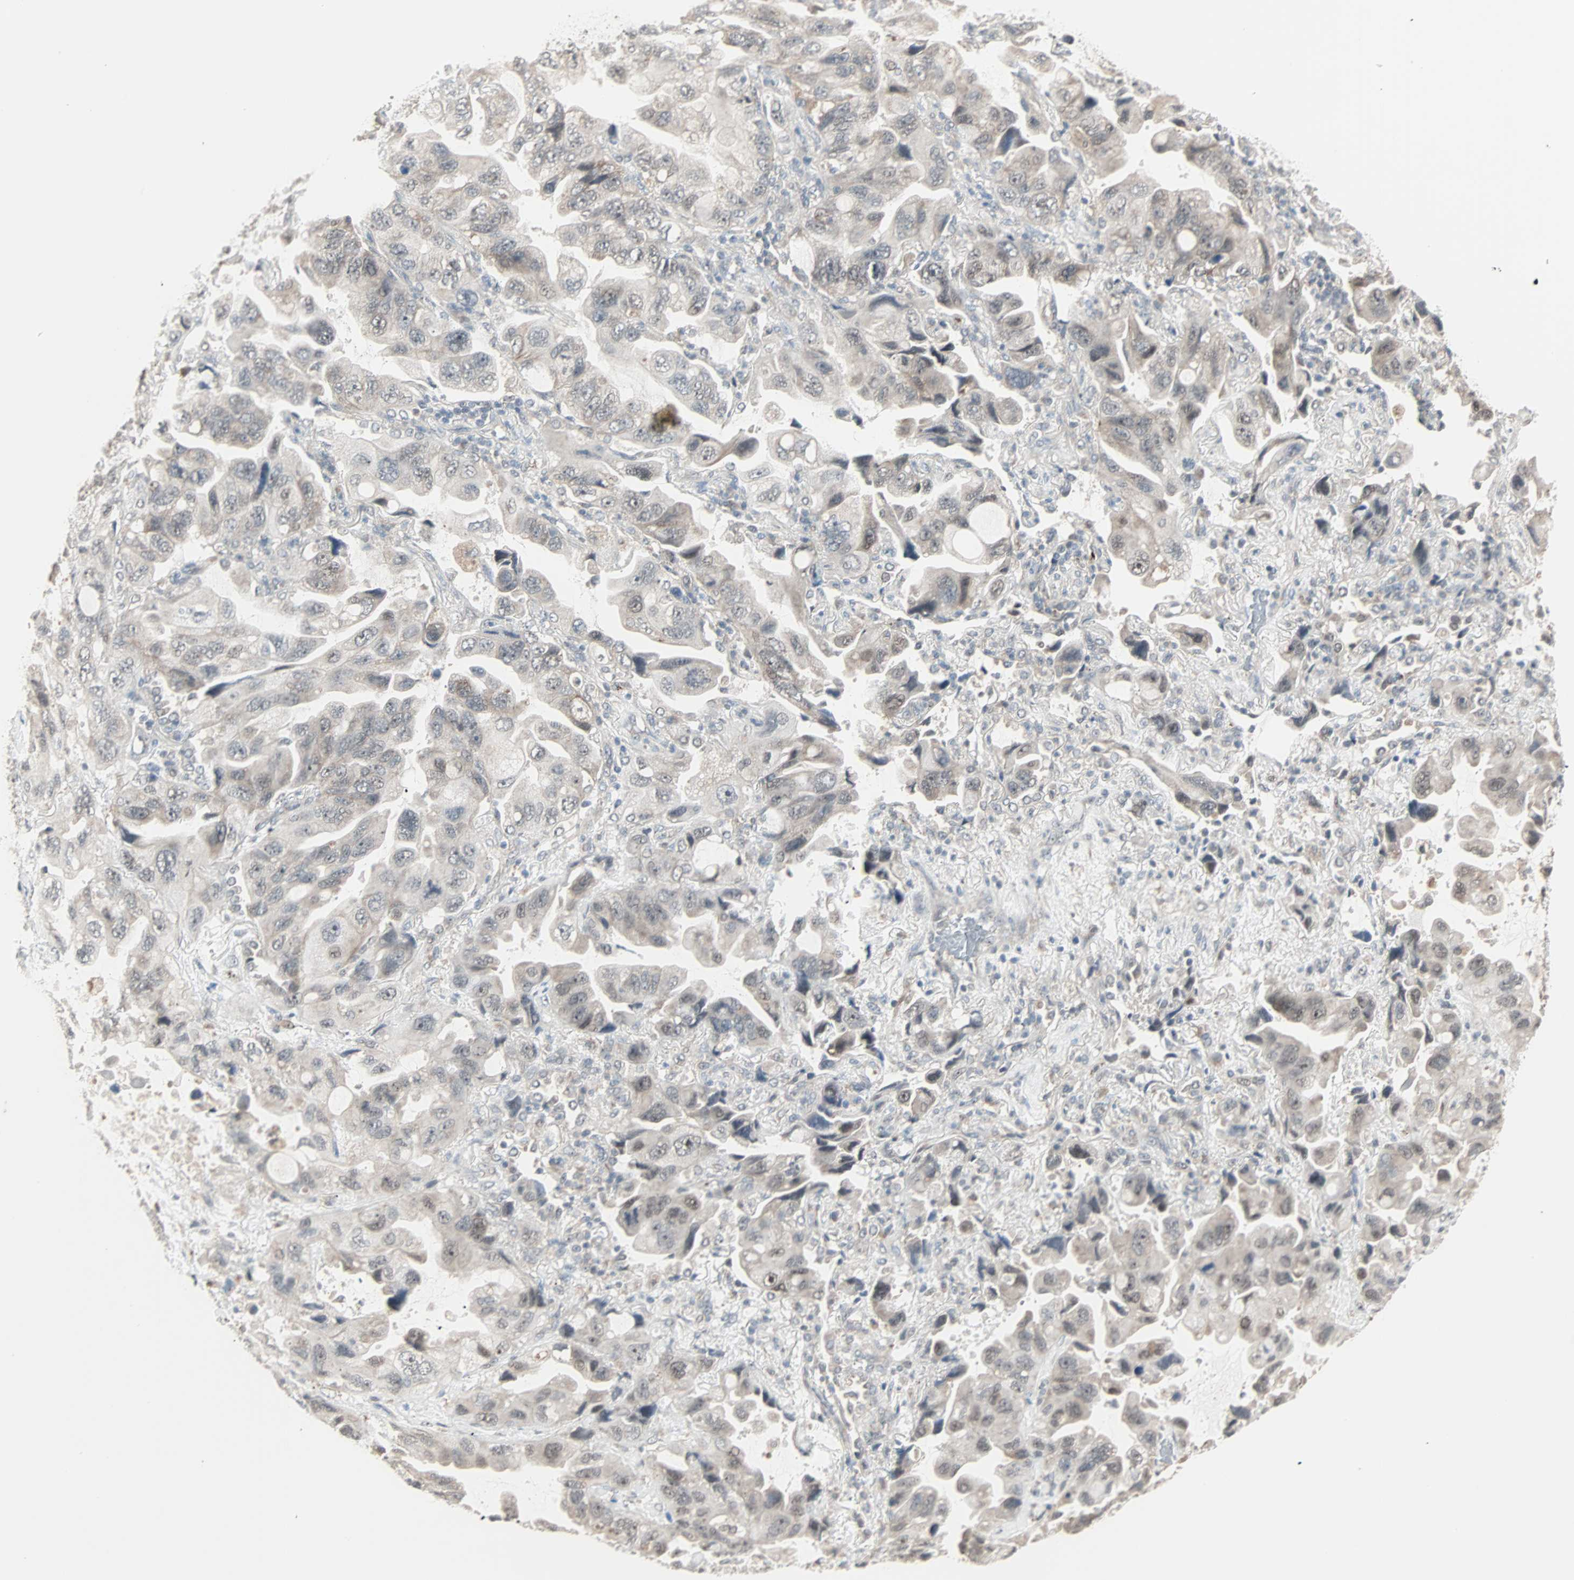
{"staining": {"intensity": "weak", "quantity": "25%-75%", "location": "cytoplasmic/membranous"}, "tissue": "lung cancer", "cell_type": "Tumor cells", "image_type": "cancer", "snomed": [{"axis": "morphology", "description": "Squamous cell carcinoma, NOS"}, {"axis": "topography", "description": "Lung"}], "caption": "This is a photomicrograph of IHC staining of lung squamous cell carcinoma, which shows weak expression in the cytoplasmic/membranous of tumor cells.", "gene": "KDM4A", "patient": {"sex": "female", "age": 73}}